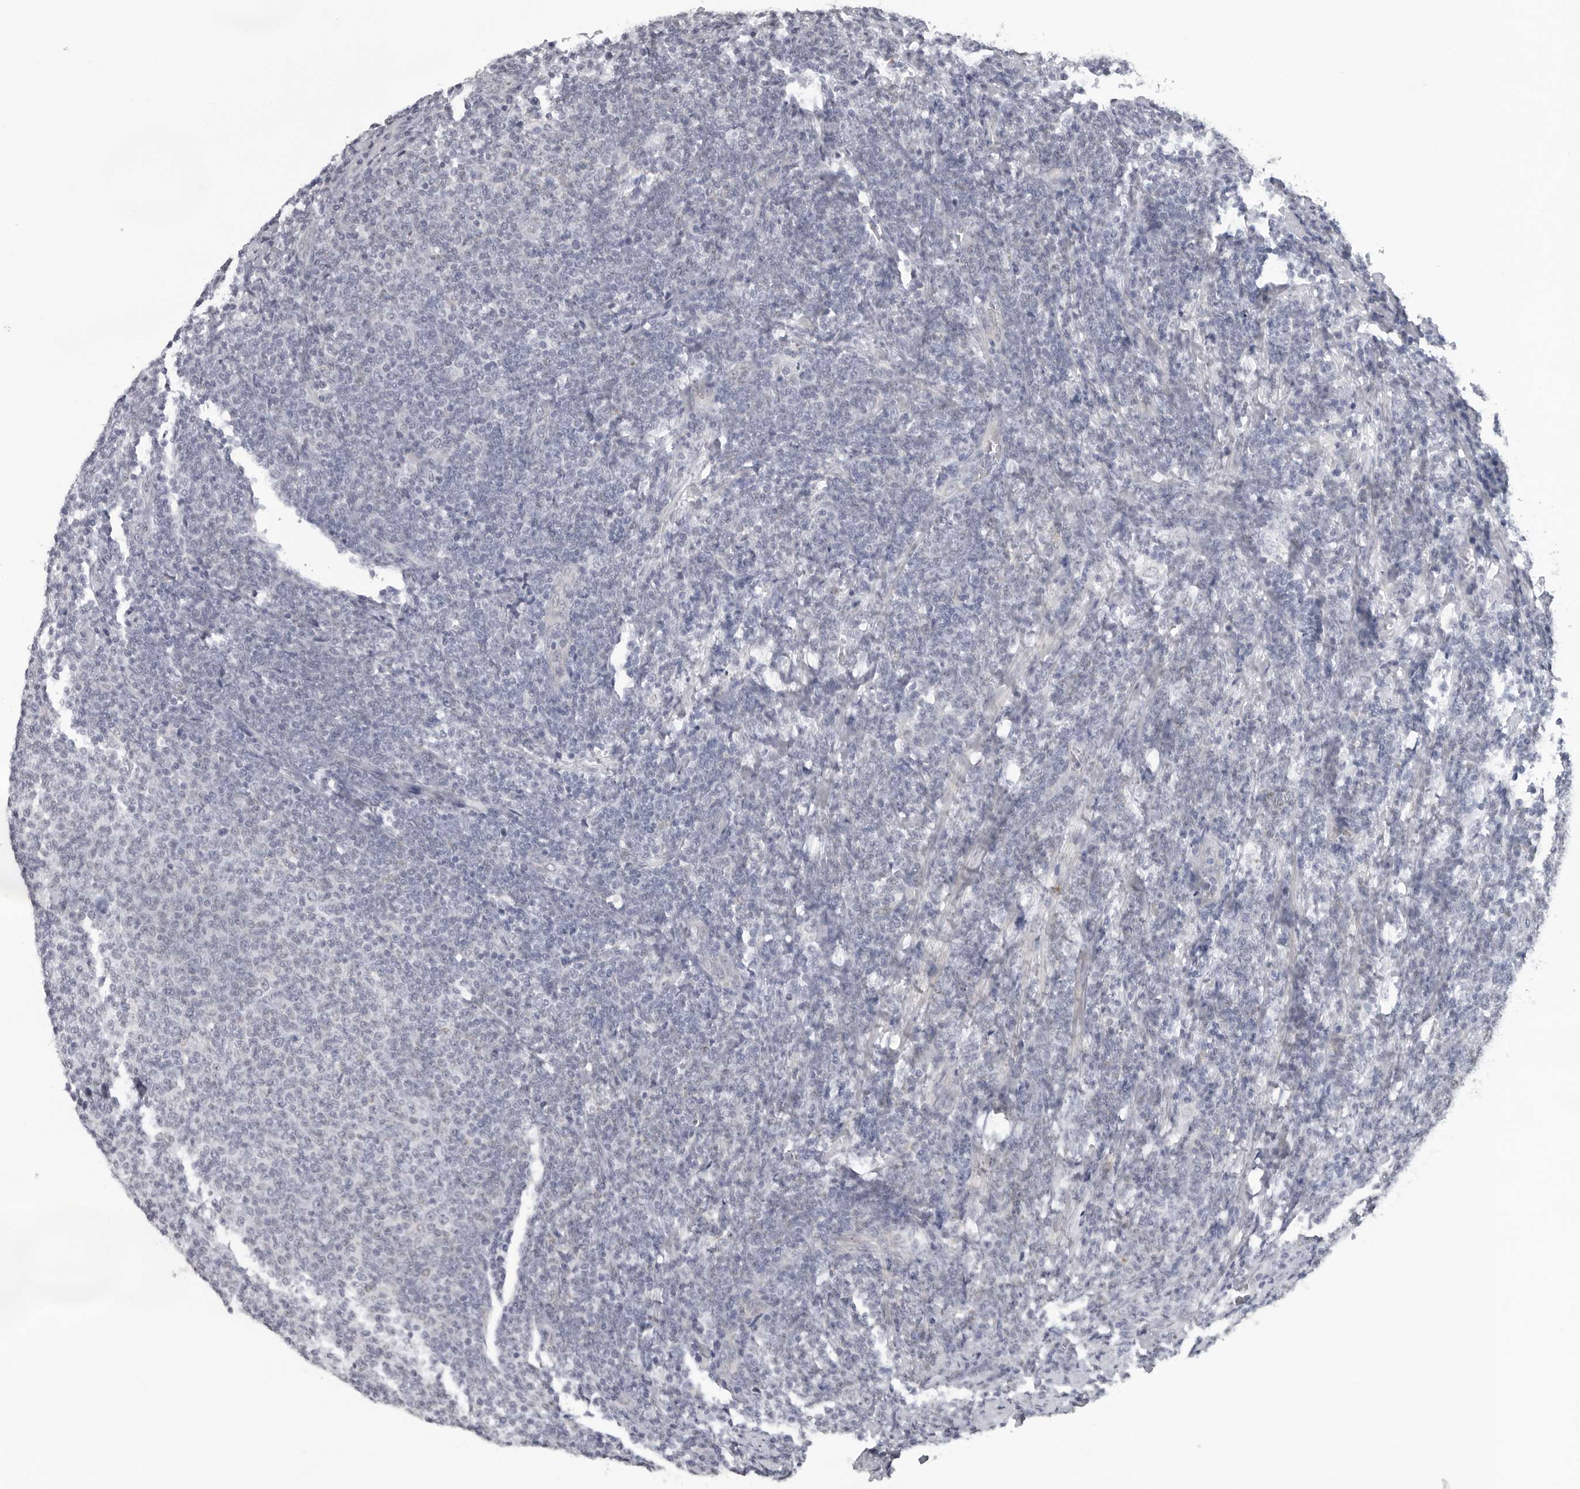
{"staining": {"intensity": "negative", "quantity": "none", "location": "none"}, "tissue": "lymphoma", "cell_type": "Tumor cells", "image_type": "cancer", "snomed": [{"axis": "morphology", "description": "Malignant lymphoma, non-Hodgkin's type, Low grade"}, {"axis": "topography", "description": "Lymph node"}], "caption": "High power microscopy micrograph of an IHC histopathology image of lymphoma, revealing no significant staining in tumor cells.", "gene": "OPLAH", "patient": {"sex": "male", "age": 66}}